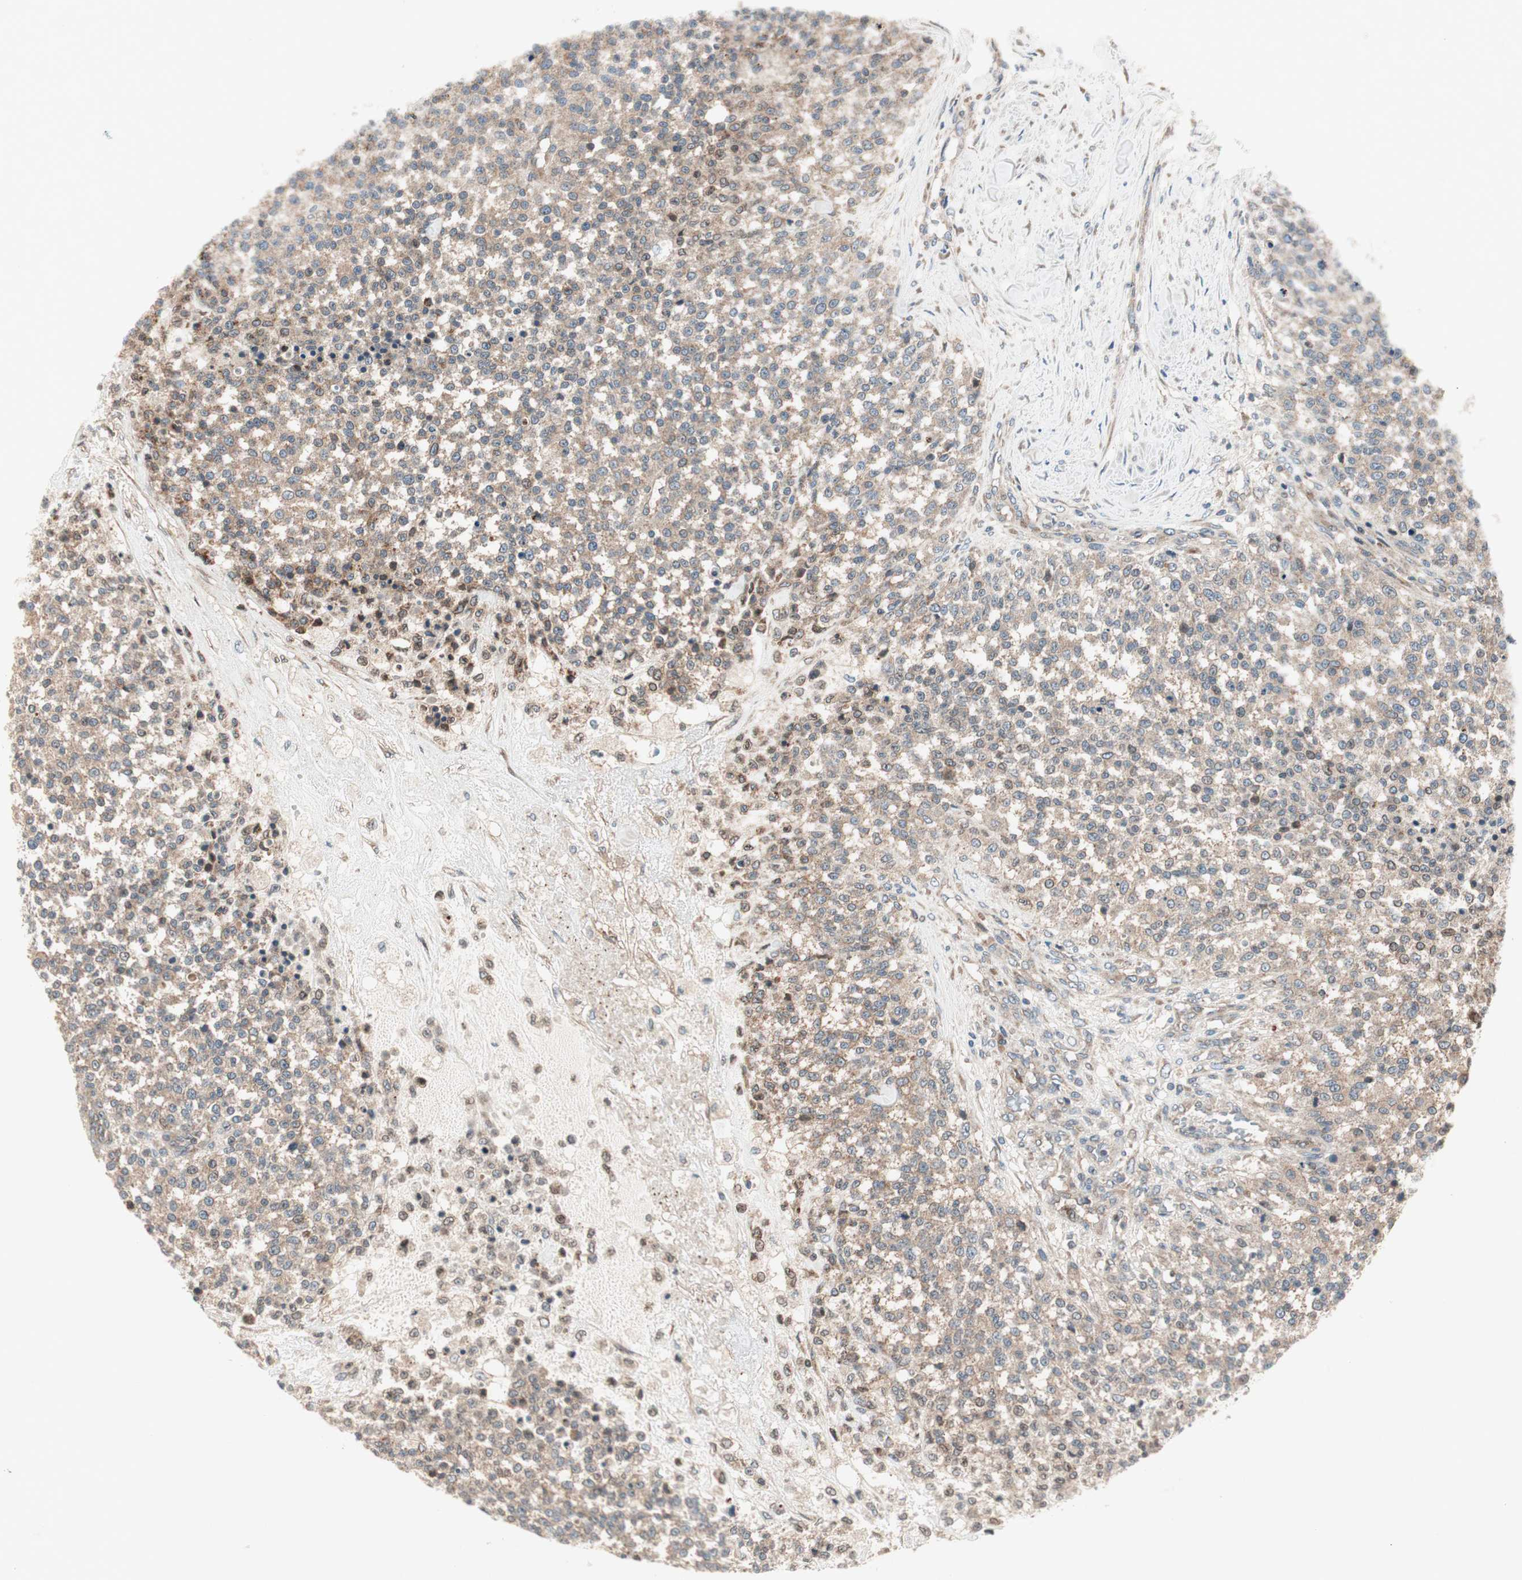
{"staining": {"intensity": "weak", "quantity": ">75%", "location": "cytoplasmic/membranous"}, "tissue": "testis cancer", "cell_type": "Tumor cells", "image_type": "cancer", "snomed": [{"axis": "morphology", "description": "Seminoma, NOS"}, {"axis": "topography", "description": "Testis"}], "caption": "Human testis cancer (seminoma) stained for a protein (brown) displays weak cytoplasmic/membranous positive staining in approximately >75% of tumor cells.", "gene": "CCL14", "patient": {"sex": "male", "age": 59}}